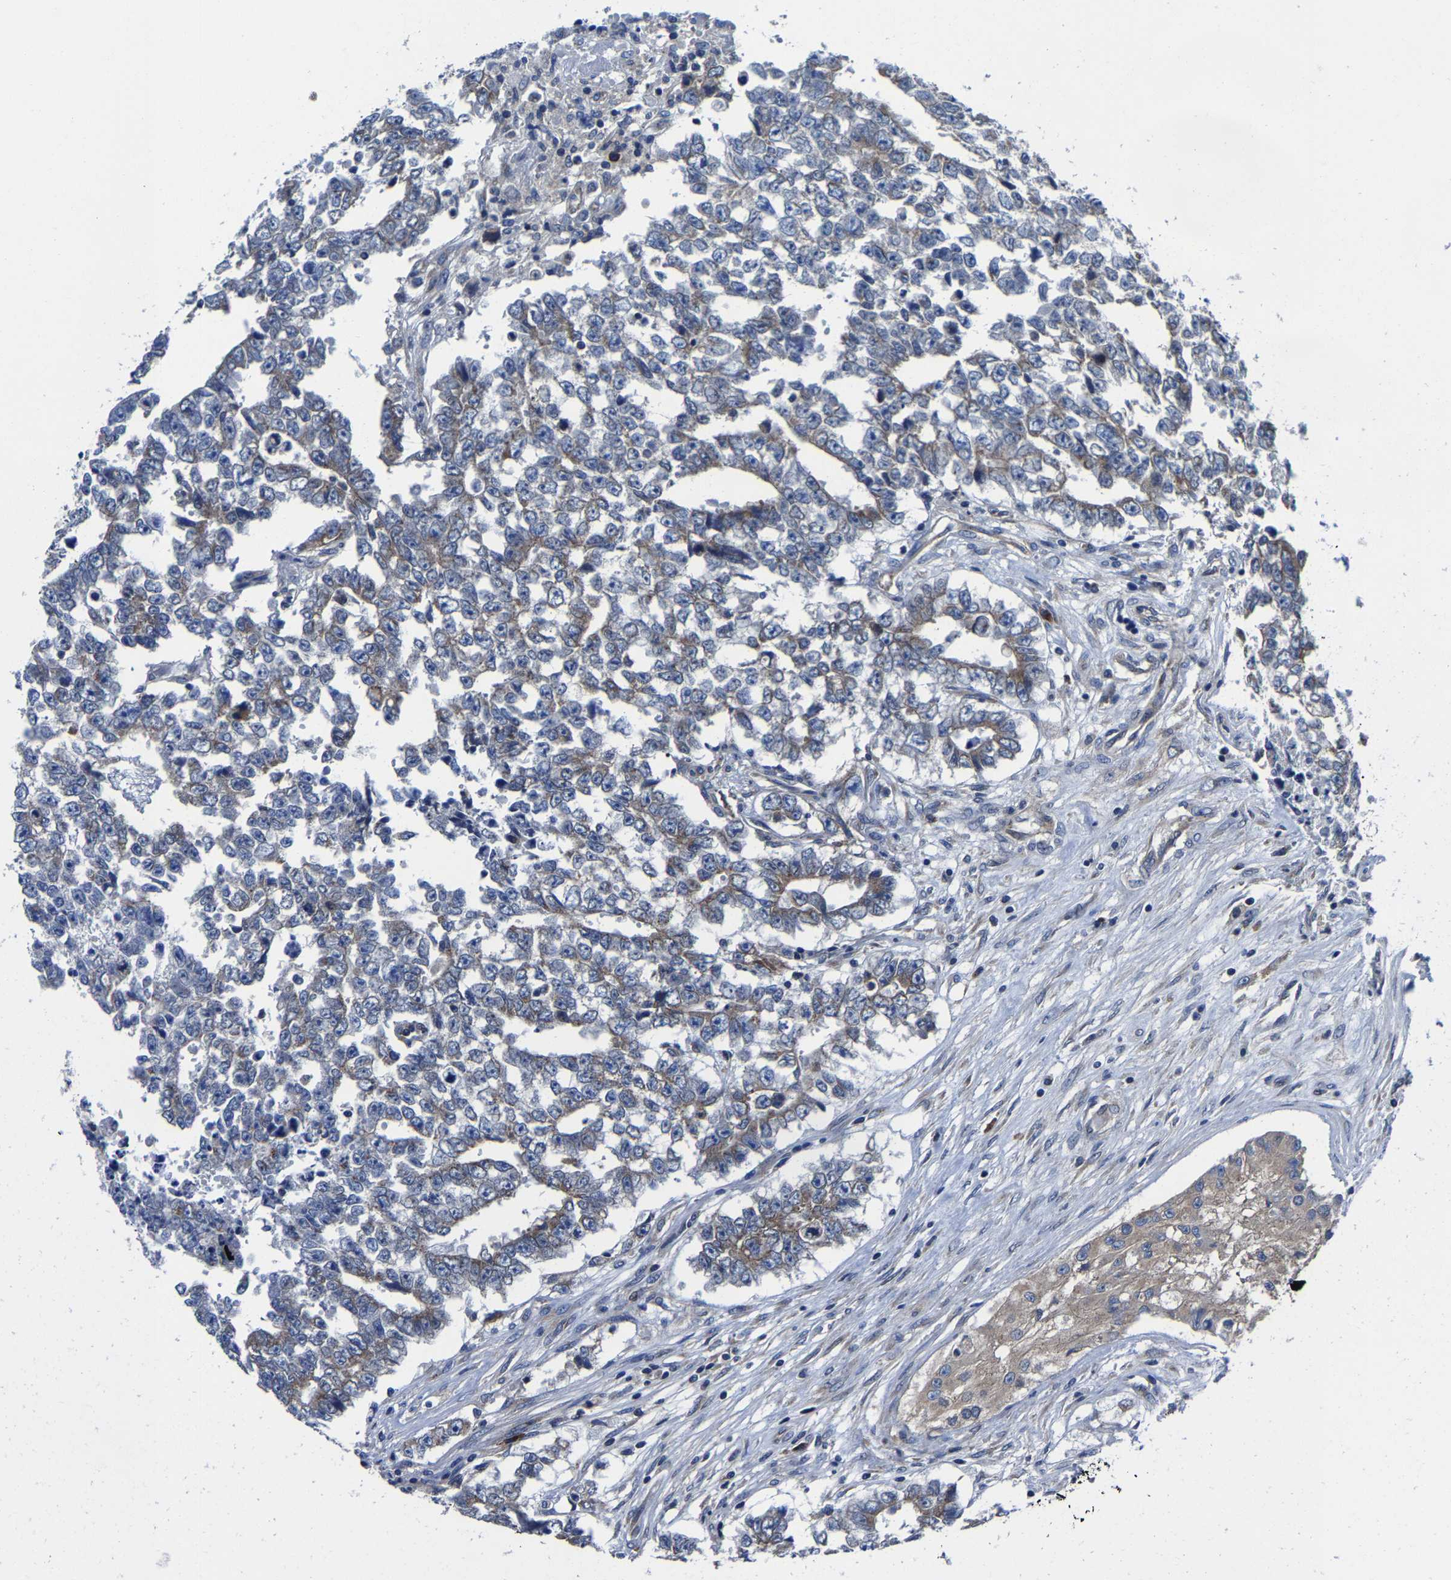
{"staining": {"intensity": "moderate", "quantity": "<25%", "location": "cytoplasmic/membranous"}, "tissue": "testis cancer", "cell_type": "Tumor cells", "image_type": "cancer", "snomed": [{"axis": "morphology", "description": "Carcinoma, Embryonal, NOS"}, {"axis": "topography", "description": "Testis"}], "caption": "Testis embryonal carcinoma was stained to show a protein in brown. There is low levels of moderate cytoplasmic/membranous positivity in approximately <25% of tumor cells.", "gene": "EBAG9", "patient": {"sex": "male", "age": 25}}